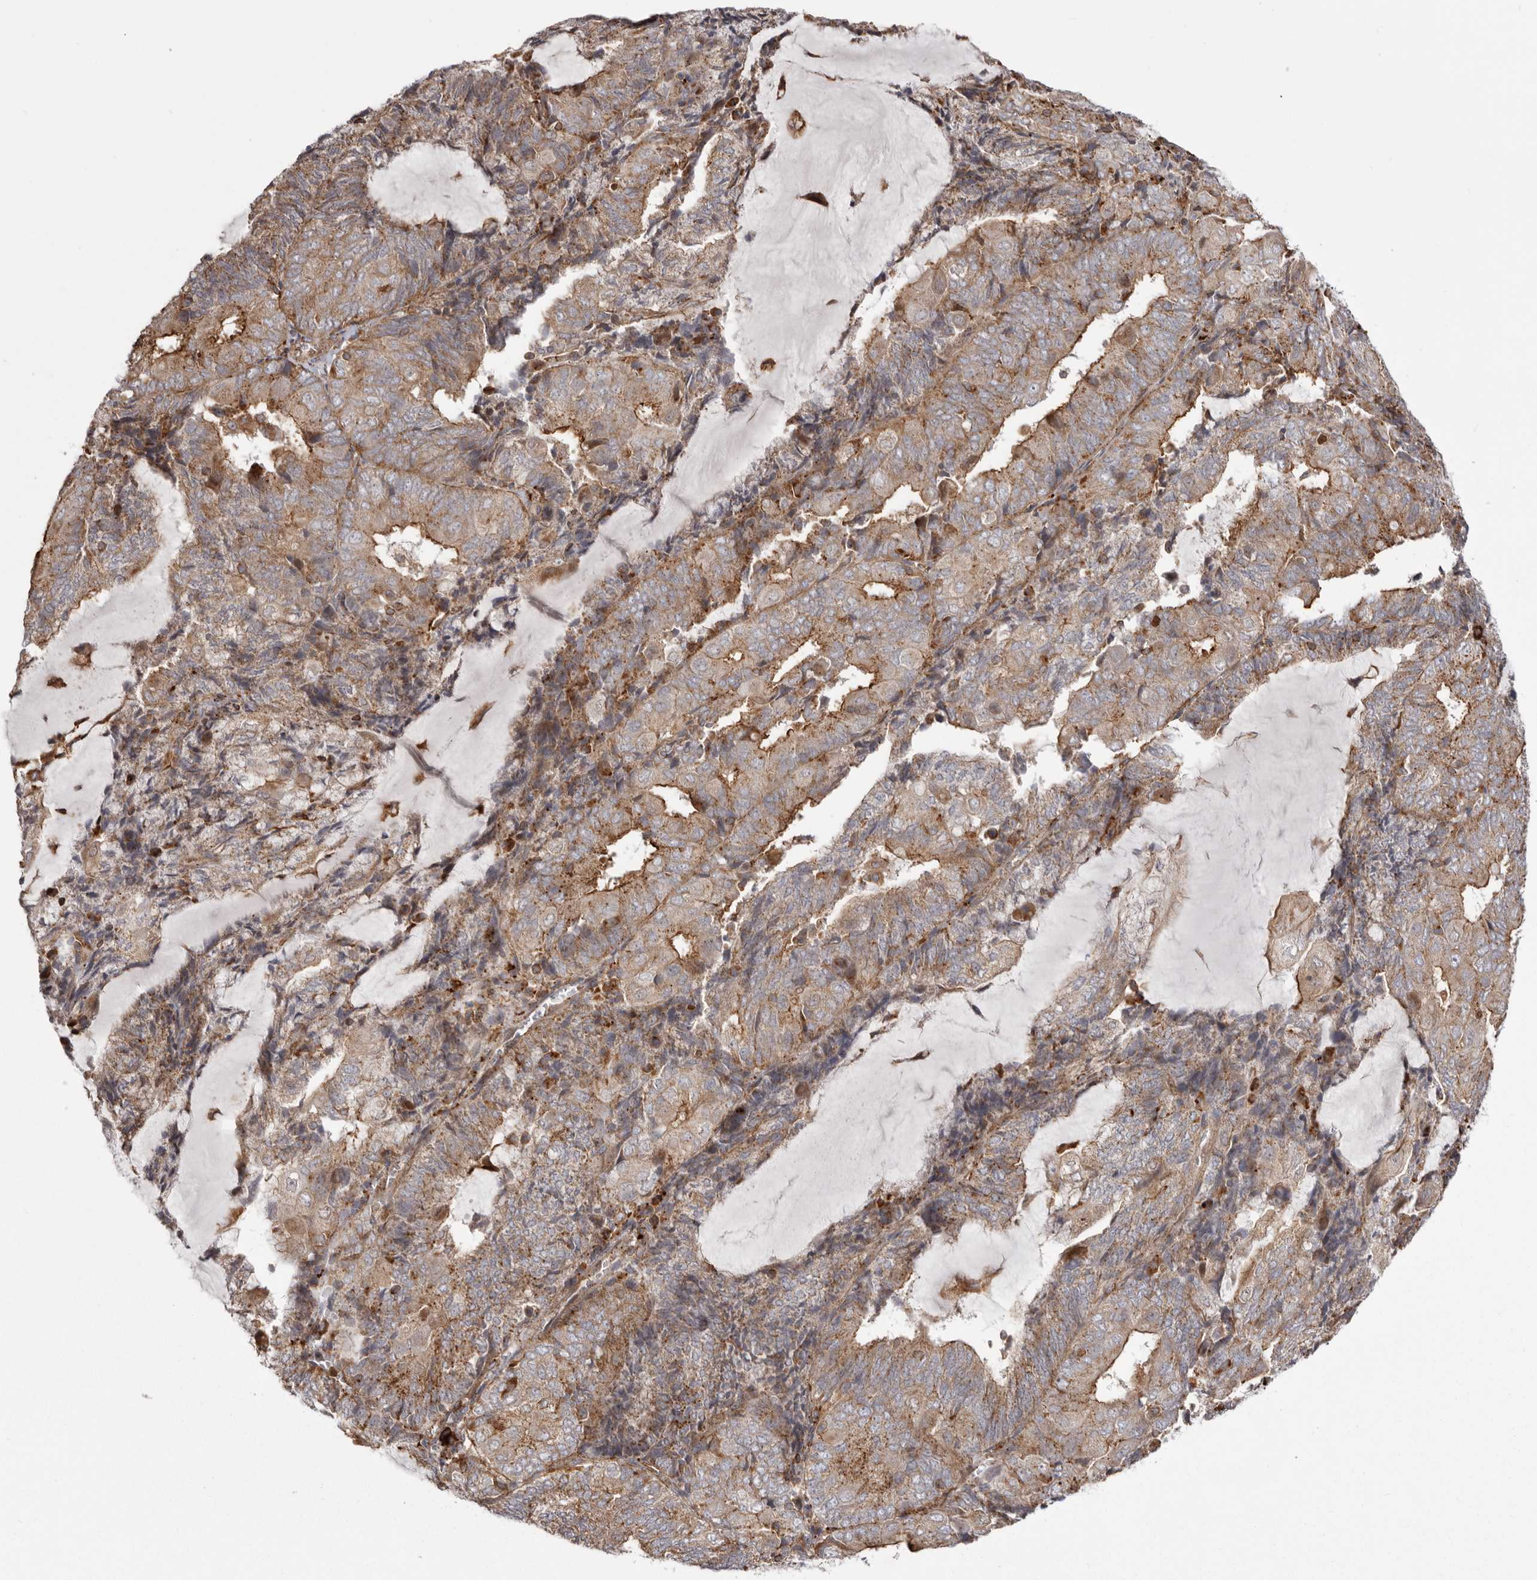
{"staining": {"intensity": "moderate", "quantity": ">75%", "location": "cytoplasmic/membranous"}, "tissue": "endometrial cancer", "cell_type": "Tumor cells", "image_type": "cancer", "snomed": [{"axis": "morphology", "description": "Adenocarcinoma, NOS"}, {"axis": "topography", "description": "Endometrium"}], "caption": "Adenocarcinoma (endometrial) stained with a protein marker displays moderate staining in tumor cells.", "gene": "NUP43", "patient": {"sex": "female", "age": 81}}